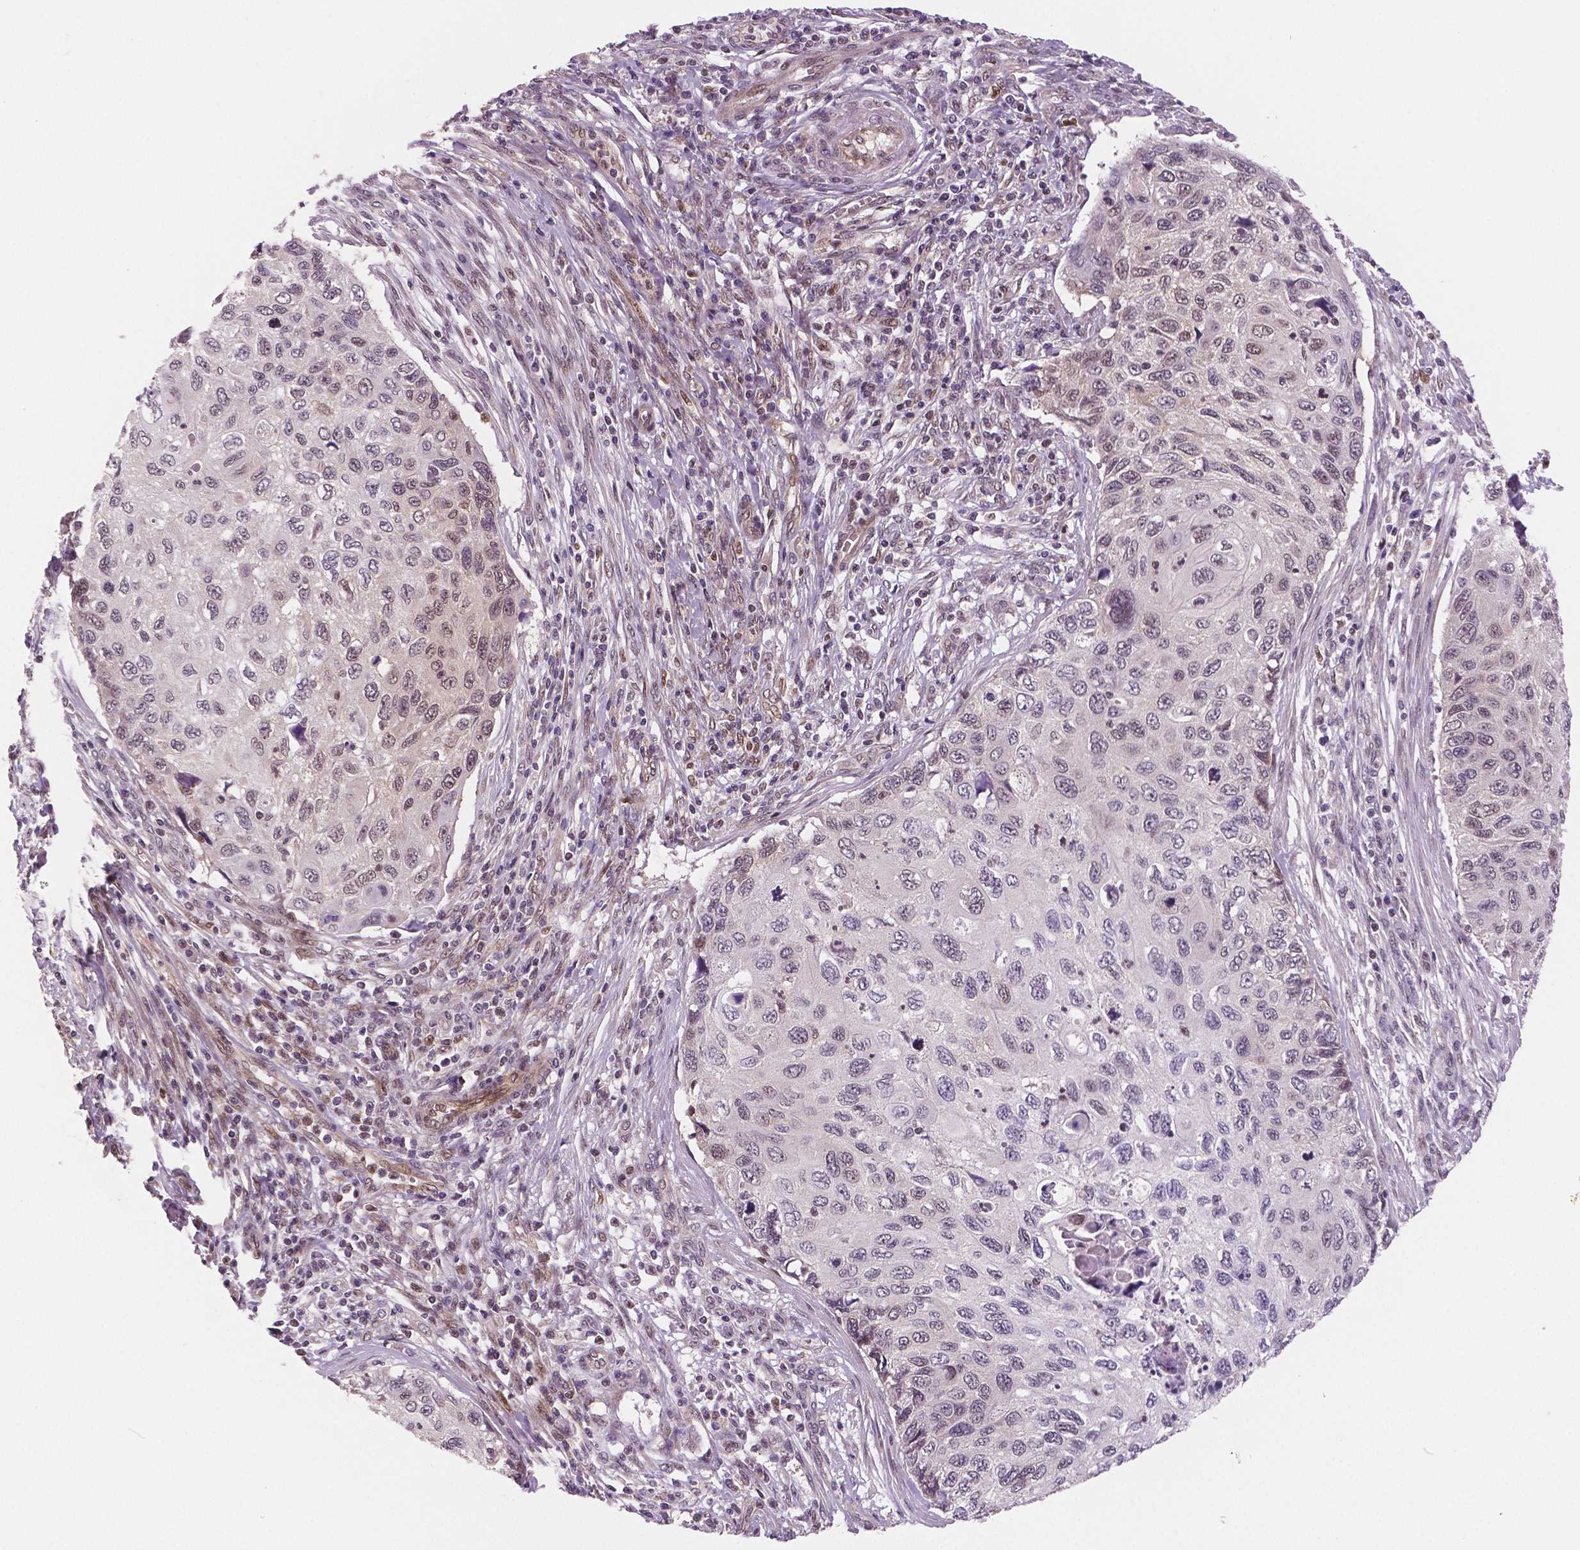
{"staining": {"intensity": "weak", "quantity": "<25%", "location": "nuclear"}, "tissue": "cervical cancer", "cell_type": "Tumor cells", "image_type": "cancer", "snomed": [{"axis": "morphology", "description": "Squamous cell carcinoma, NOS"}, {"axis": "topography", "description": "Cervix"}], "caption": "The immunohistochemistry (IHC) photomicrograph has no significant expression in tumor cells of squamous cell carcinoma (cervical) tissue.", "gene": "STAT3", "patient": {"sex": "female", "age": 70}}